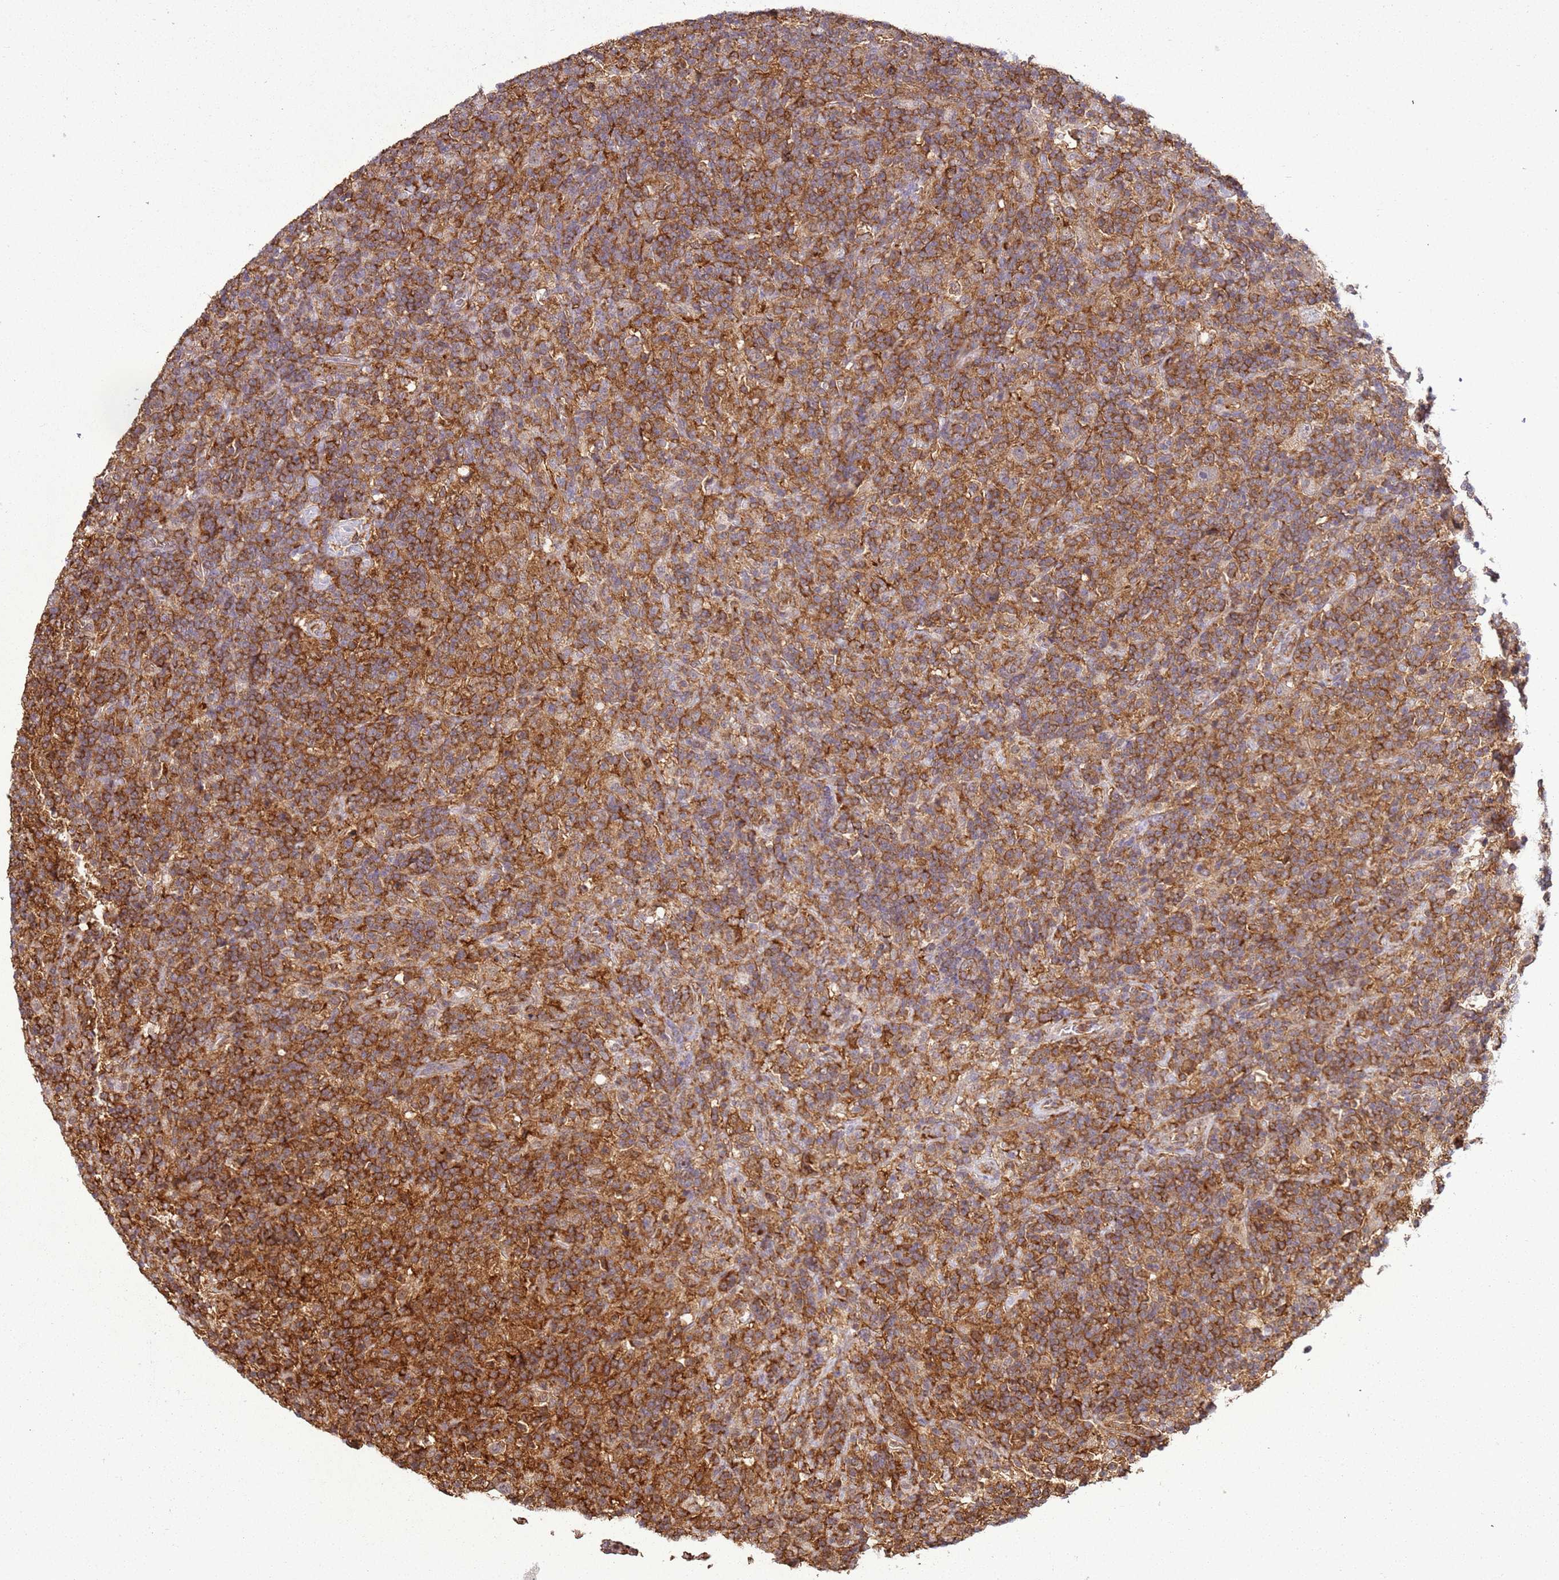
{"staining": {"intensity": "weak", "quantity": "<25%", "location": "cytoplasmic/membranous"}, "tissue": "lymphoma", "cell_type": "Tumor cells", "image_type": "cancer", "snomed": [{"axis": "morphology", "description": "Hodgkin's disease, NOS"}, {"axis": "topography", "description": "Lymph node"}], "caption": "IHC of lymphoma shows no expression in tumor cells. (DAB IHC, high magnification).", "gene": "GABRE", "patient": {"sex": "male", "age": 70}}